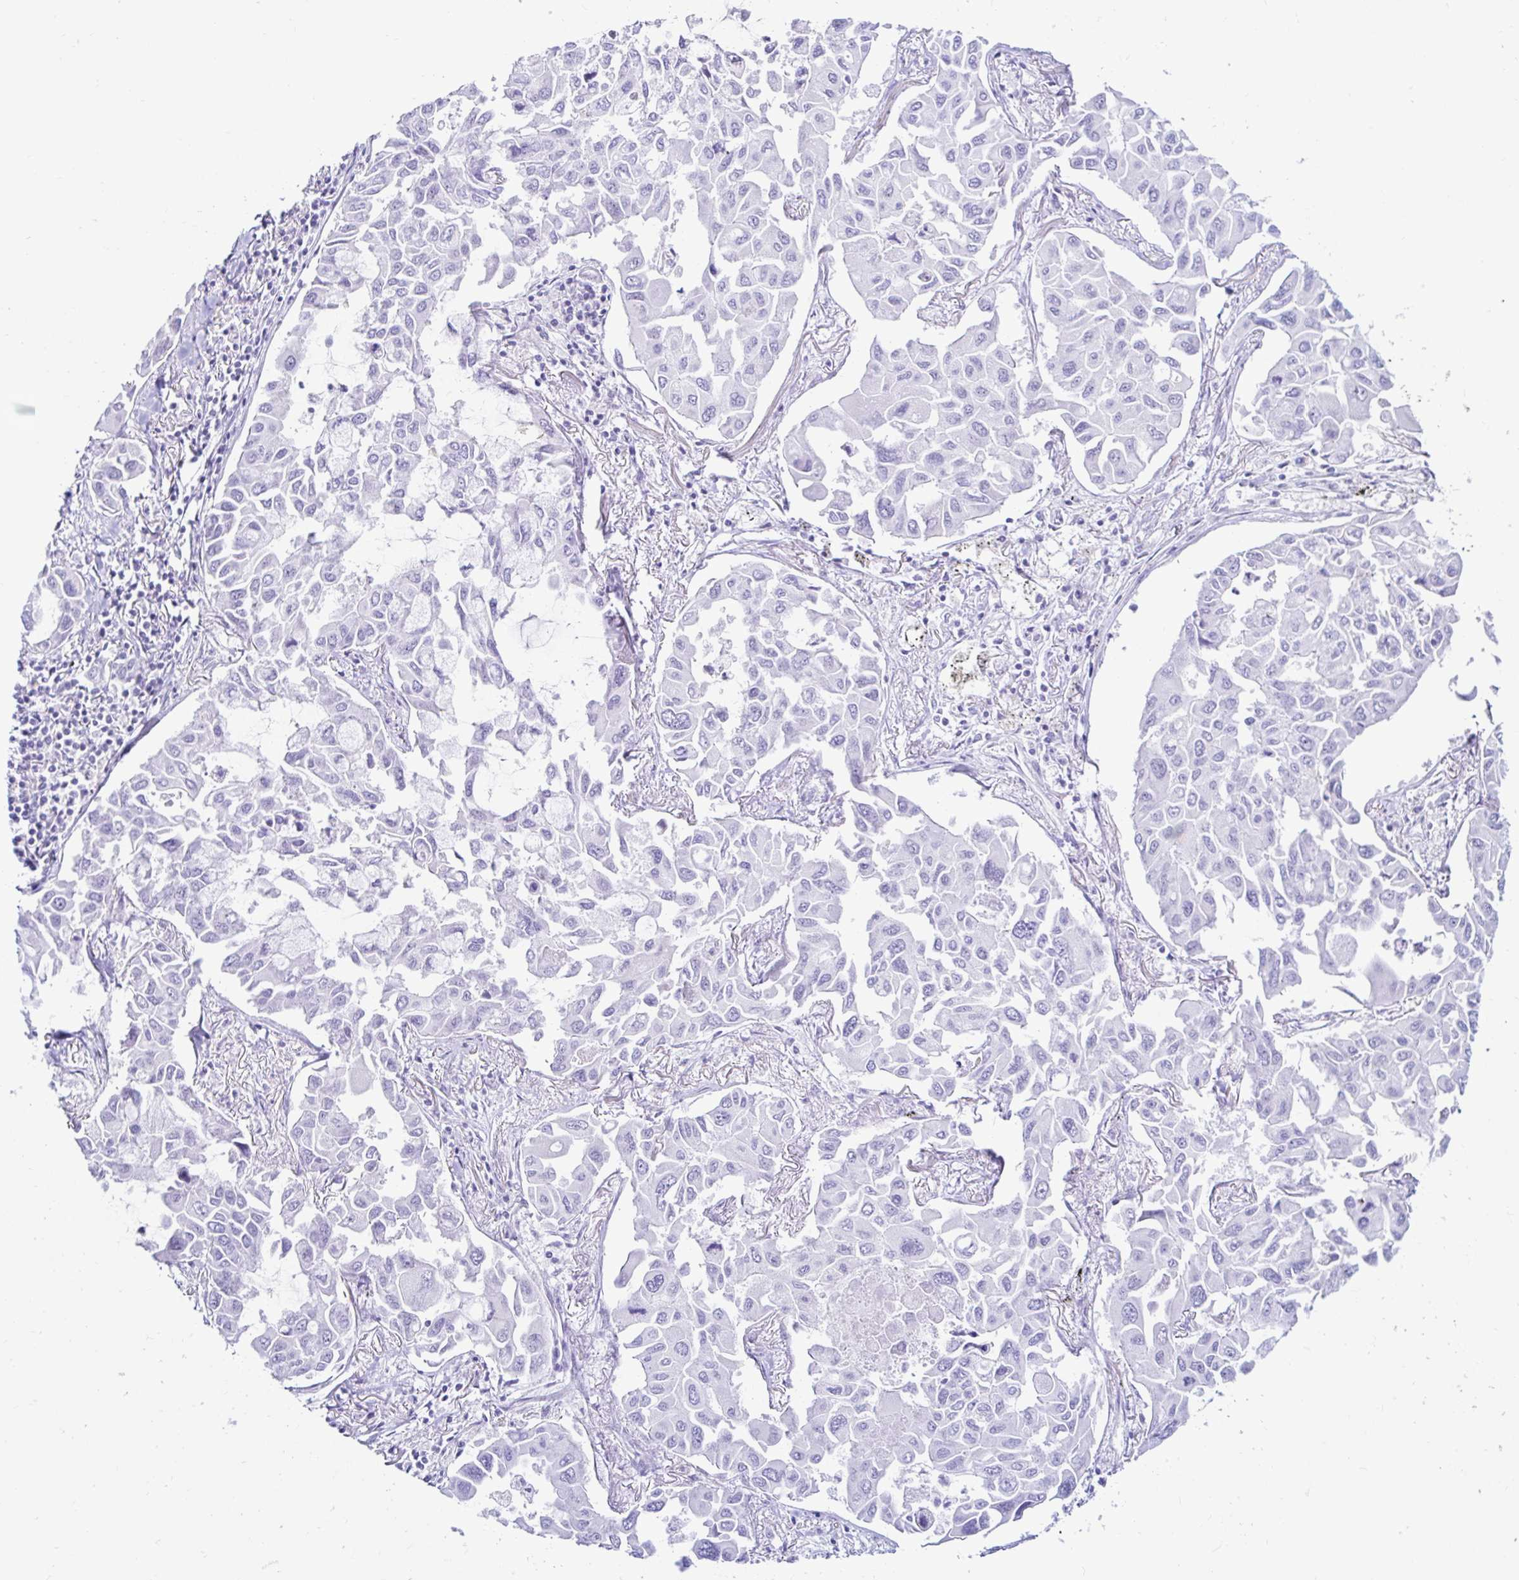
{"staining": {"intensity": "negative", "quantity": "none", "location": "none"}, "tissue": "lung cancer", "cell_type": "Tumor cells", "image_type": "cancer", "snomed": [{"axis": "morphology", "description": "Adenocarcinoma, NOS"}, {"axis": "topography", "description": "Lung"}], "caption": "Tumor cells show no significant staining in adenocarcinoma (lung).", "gene": "BEST1", "patient": {"sex": "male", "age": 64}}